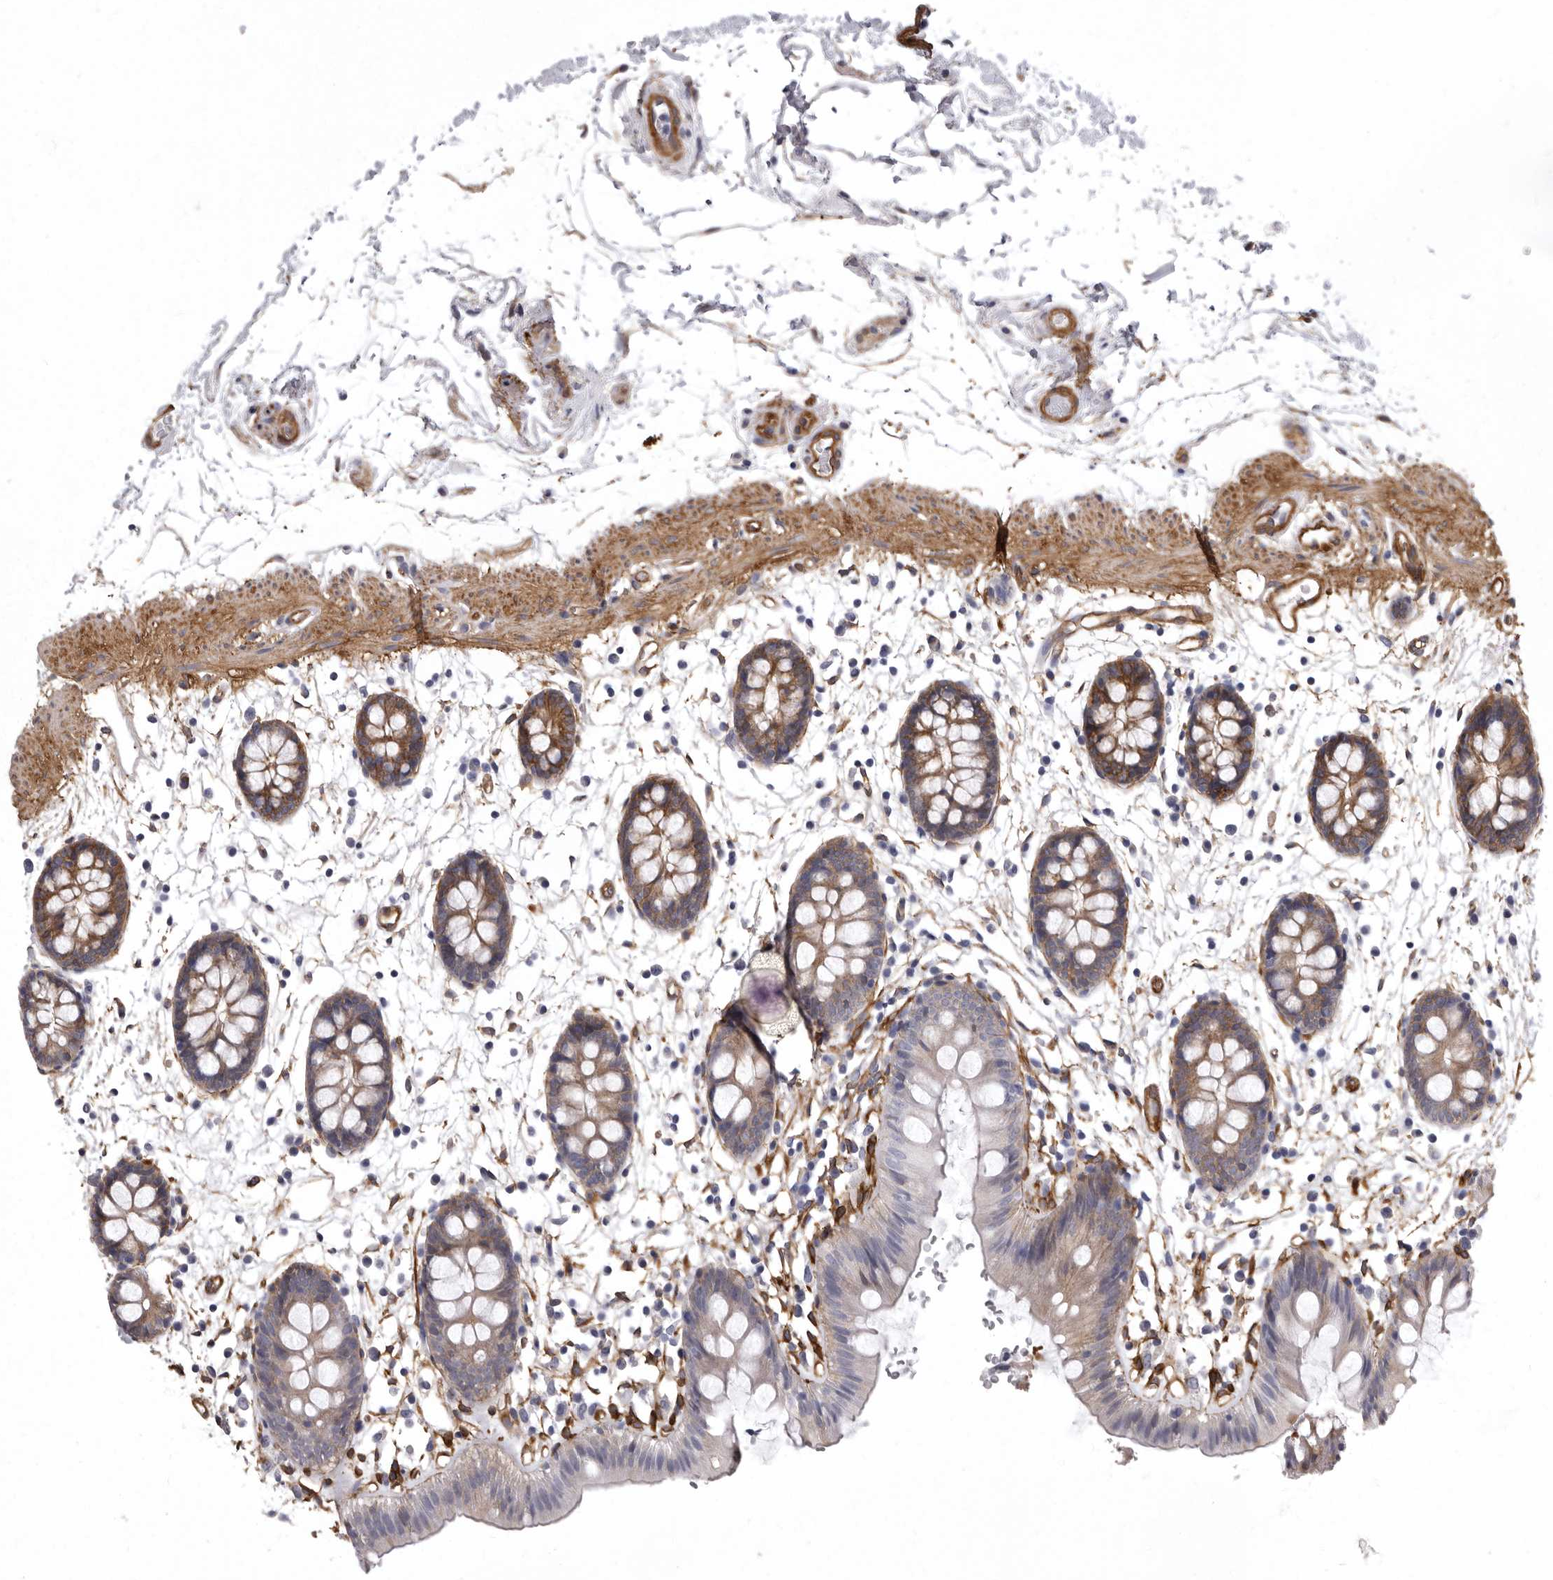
{"staining": {"intensity": "moderate", "quantity": ">75%", "location": "cytoplasmic/membranous"}, "tissue": "colon", "cell_type": "Endothelial cells", "image_type": "normal", "snomed": [{"axis": "morphology", "description": "Normal tissue, NOS"}, {"axis": "topography", "description": "Colon"}], "caption": "Normal colon exhibits moderate cytoplasmic/membranous expression in about >75% of endothelial cells.", "gene": "ENAH", "patient": {"sex": "male", "age": 56}}